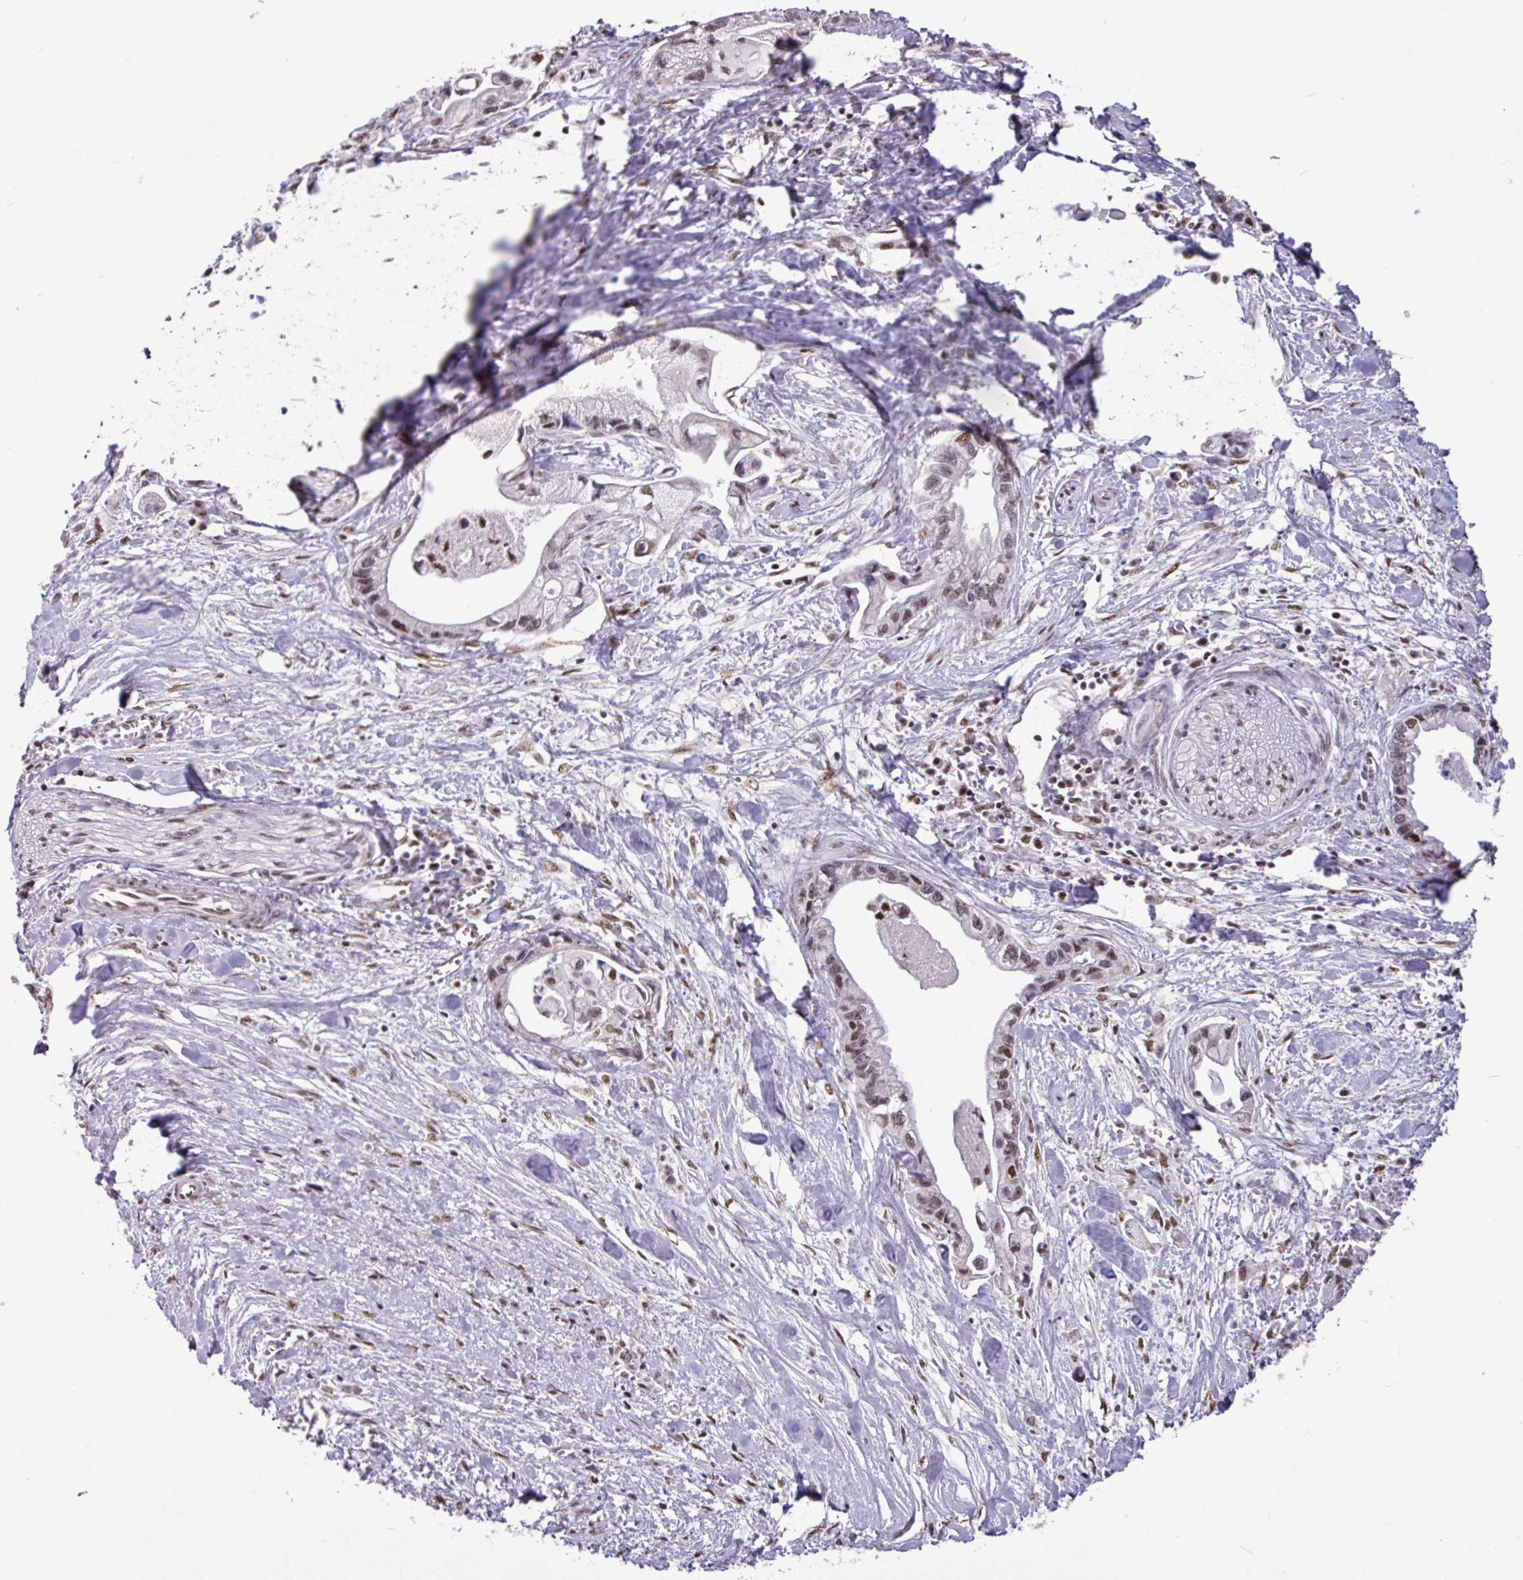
{"staining": {"intensity": "moderate", "quantity": "25%-75%", "location": "nuclear"}, "tissue": "pancreatic cancer", "cell_type": "Tumor cells", "image_type": "cancer", "snomed": [{"axis": "morphology", "description": "Adenocarcinoma, NOS"}, {"axis": "topography", "description": "Pancreas"}], "caption": "Human pancreatic cancer stained with a brown dye shows moderate nuclear positive expression in approximately 25%-75% of tumor cells.", "gene": "TDG", "patient": {"sex": "male", "age": 61}}